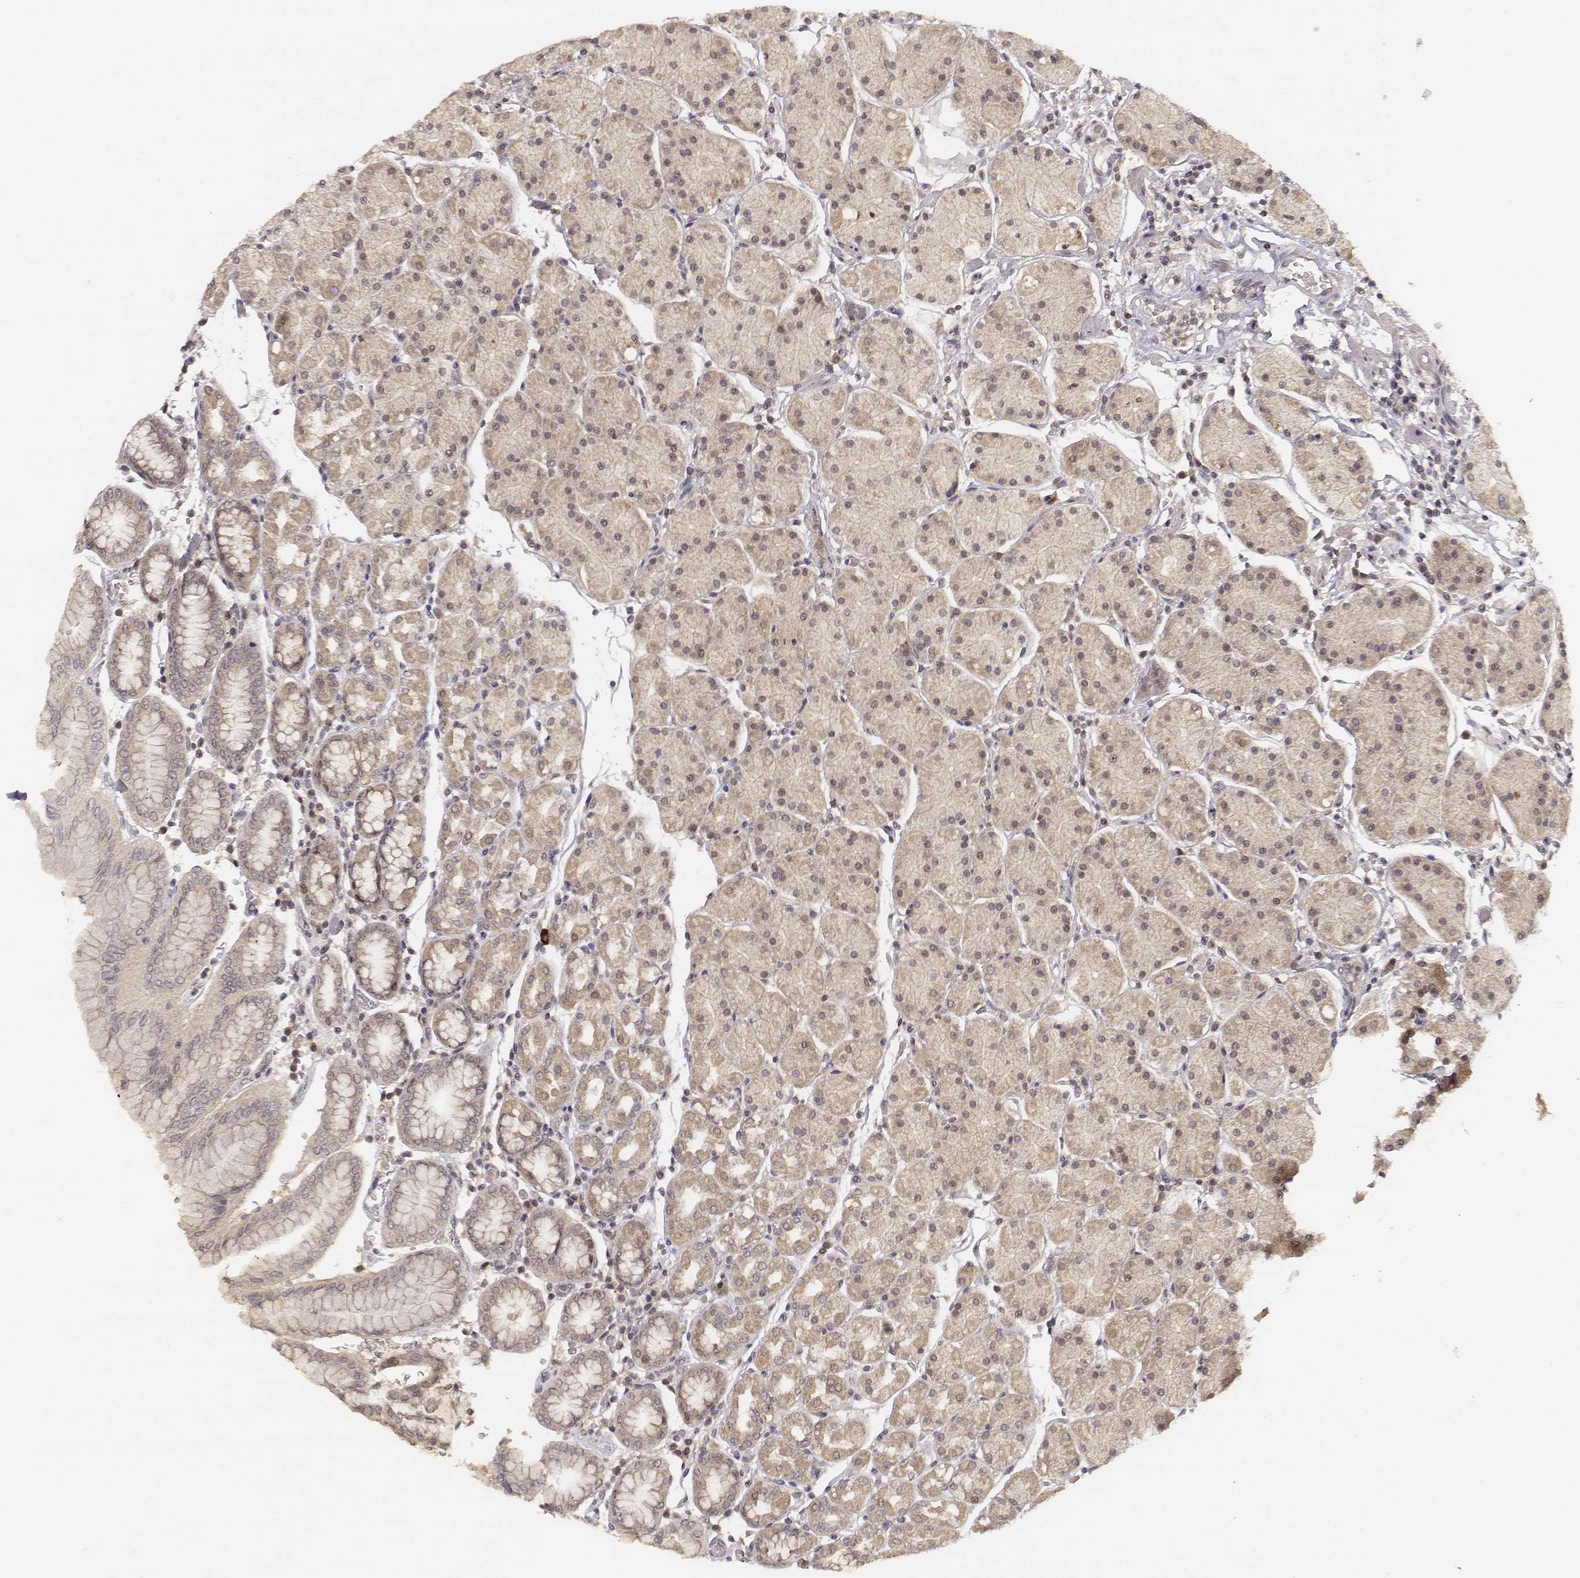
{"staining": {"intensity": "moderate", "quantity": "<25%", "location": "cytoplasmic/membranous,nuclear"}, "tissue": "stomach", "cell_type": "Glandular cells", "image_type": "normal", "snomed": [{"axis": "morphology", "description": "Normal tissue, NOS"}, {"axis": "topography", "description": "Stomach"}], "caption": "Immunohistochemistry (DAB) staining of normal human stomach demonstrates moderate cytoplasmic/membranous,nuclear protein positivity in about <25% of glandular cells.", "gene": "FANCD2", "patient": {"sex": "male", "age": 54}}